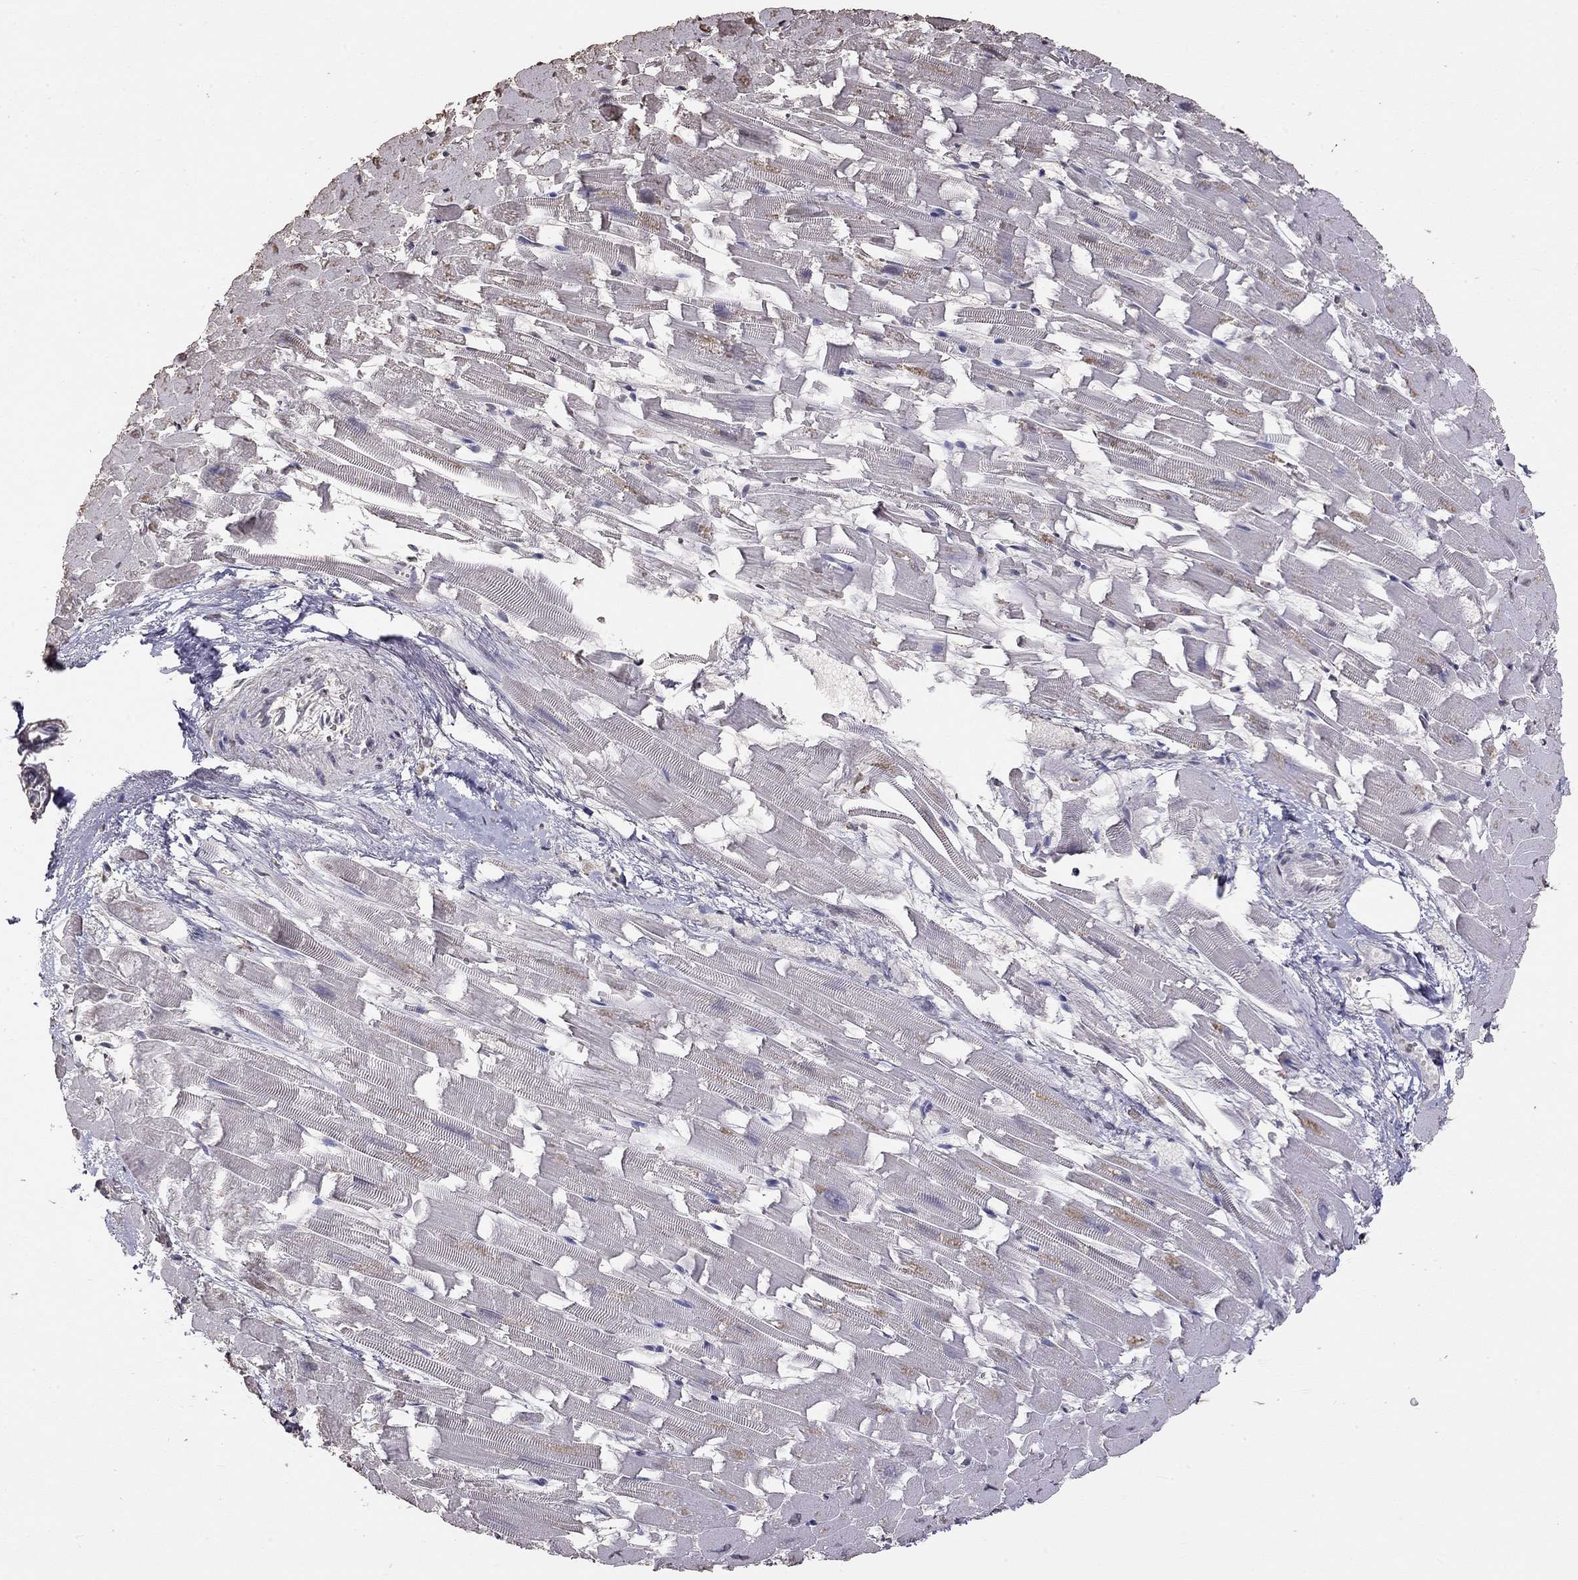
{"staining": {"intensity": "negative", "quantity": "none", "location": "none"}, "tissue": "heart muscle", "cell_type": "Cardiomyocytes", "image_type": "normal", "snomed": [{"axis": "morphology", "description": "Normal tissue, NOS"}, {"axis": "topography", "description": "Heart"}], "caption": "DAB immunohistochemical staining of benign heart muscle shows no significant staining in cardiomyocytes.", "gene": "SUN3", "patient": {"sex": "female", "age": 64}}